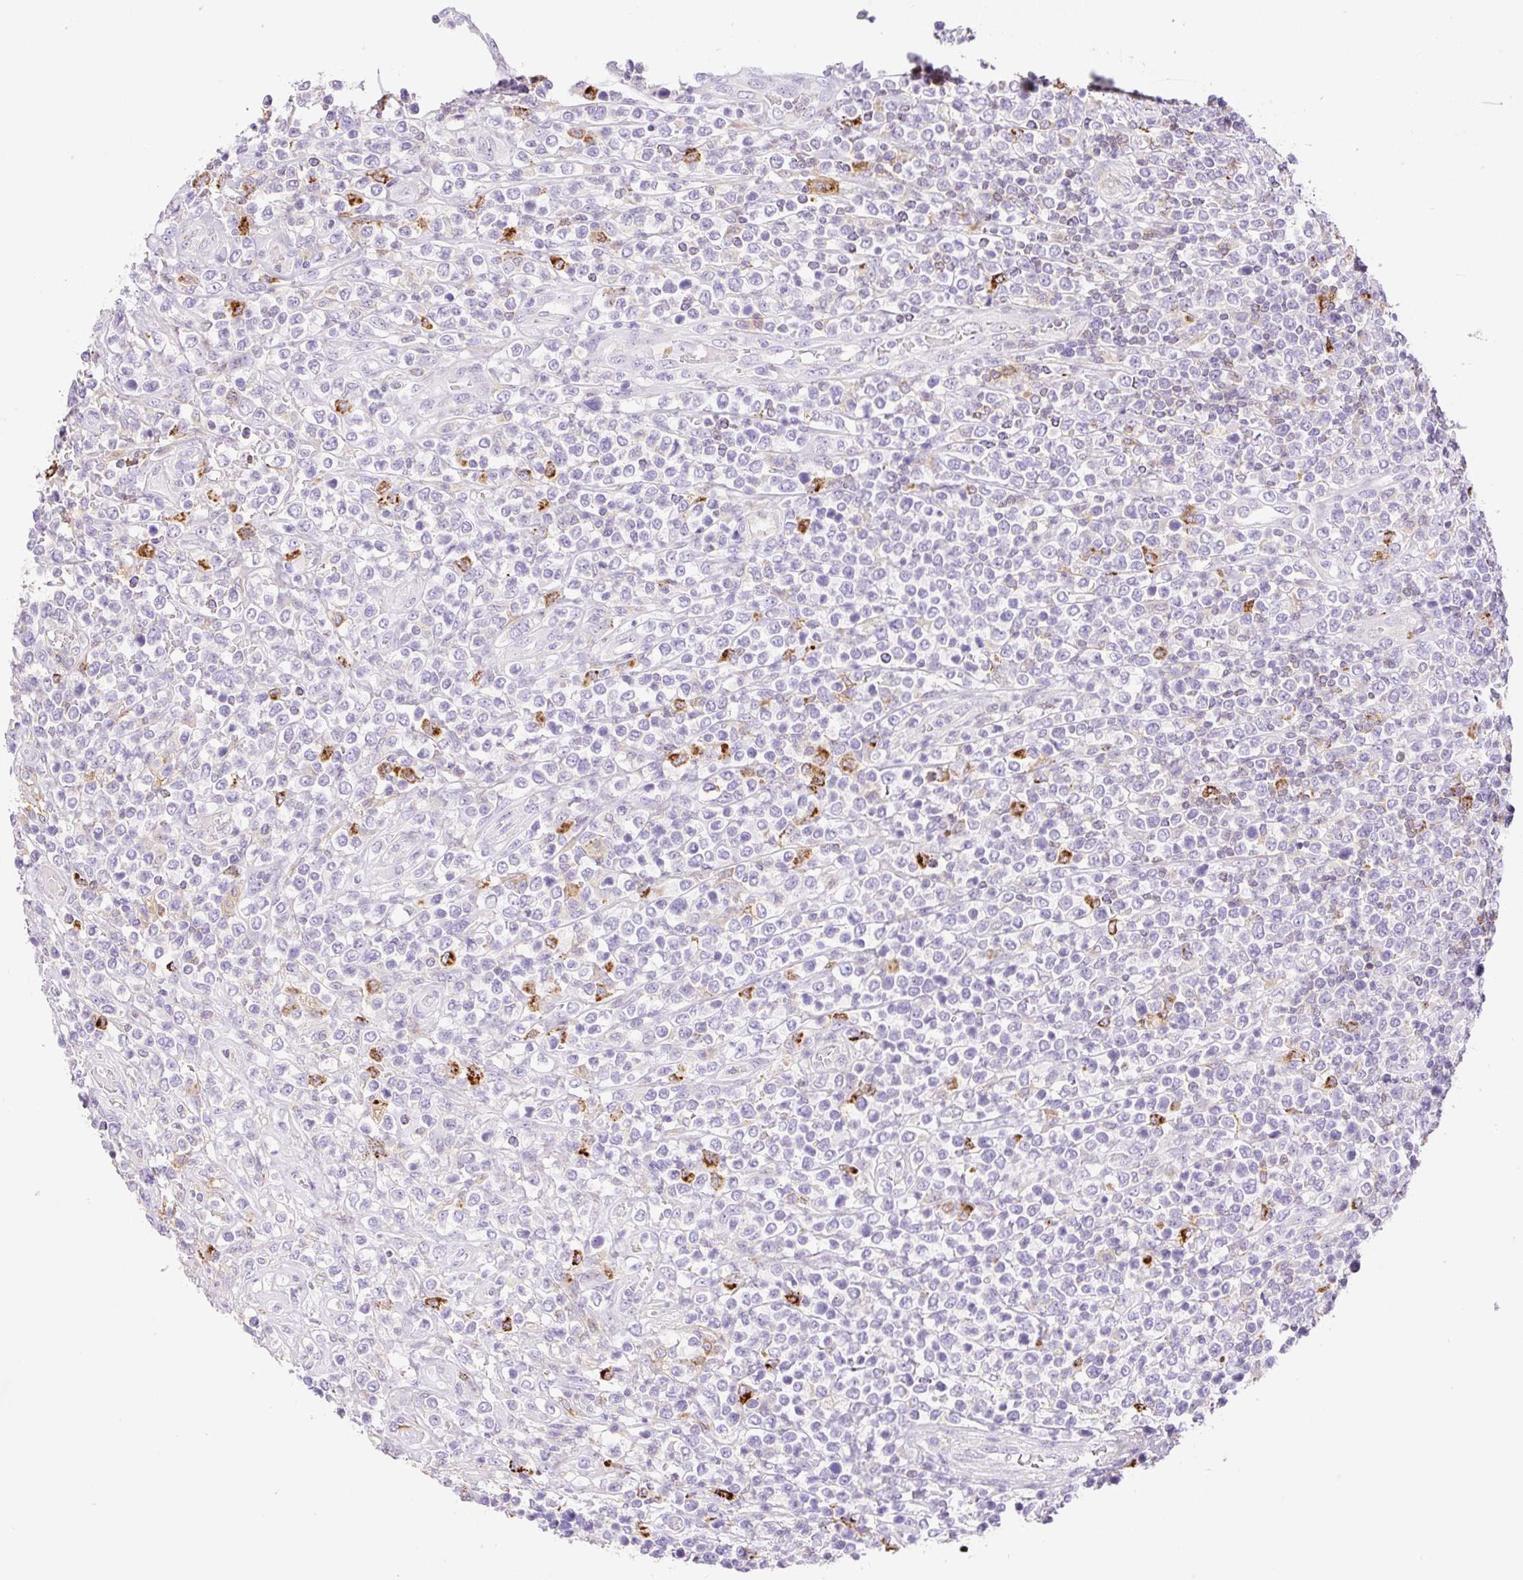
{"staining": {"intensity": "moderate", "quantity": "<25%", "location": "cytoplasmic/membranous"}, "tissue": "lymphoma", "cell_type": "Tumor cells", "image_type": "cancer", "snomed": [{"axis": "morphology", "description": "Malignant lymphoma, non-Hodgkin's type, High grade"}, {"axis": "topography", "description": "Soft tissue"}], "caption": "Immunohistochemical staining of human malignant lymphoma, non-Hodgkin's type (high-grade) demonstrates low levels of moderate cytoplasmic/membranous expression in about <25% of tumor cells. Ihc stains the protein in brown and the nuclei are stained blue.", "gene": "TDRD15", "patient": {"sex": "female", "age": 56}}